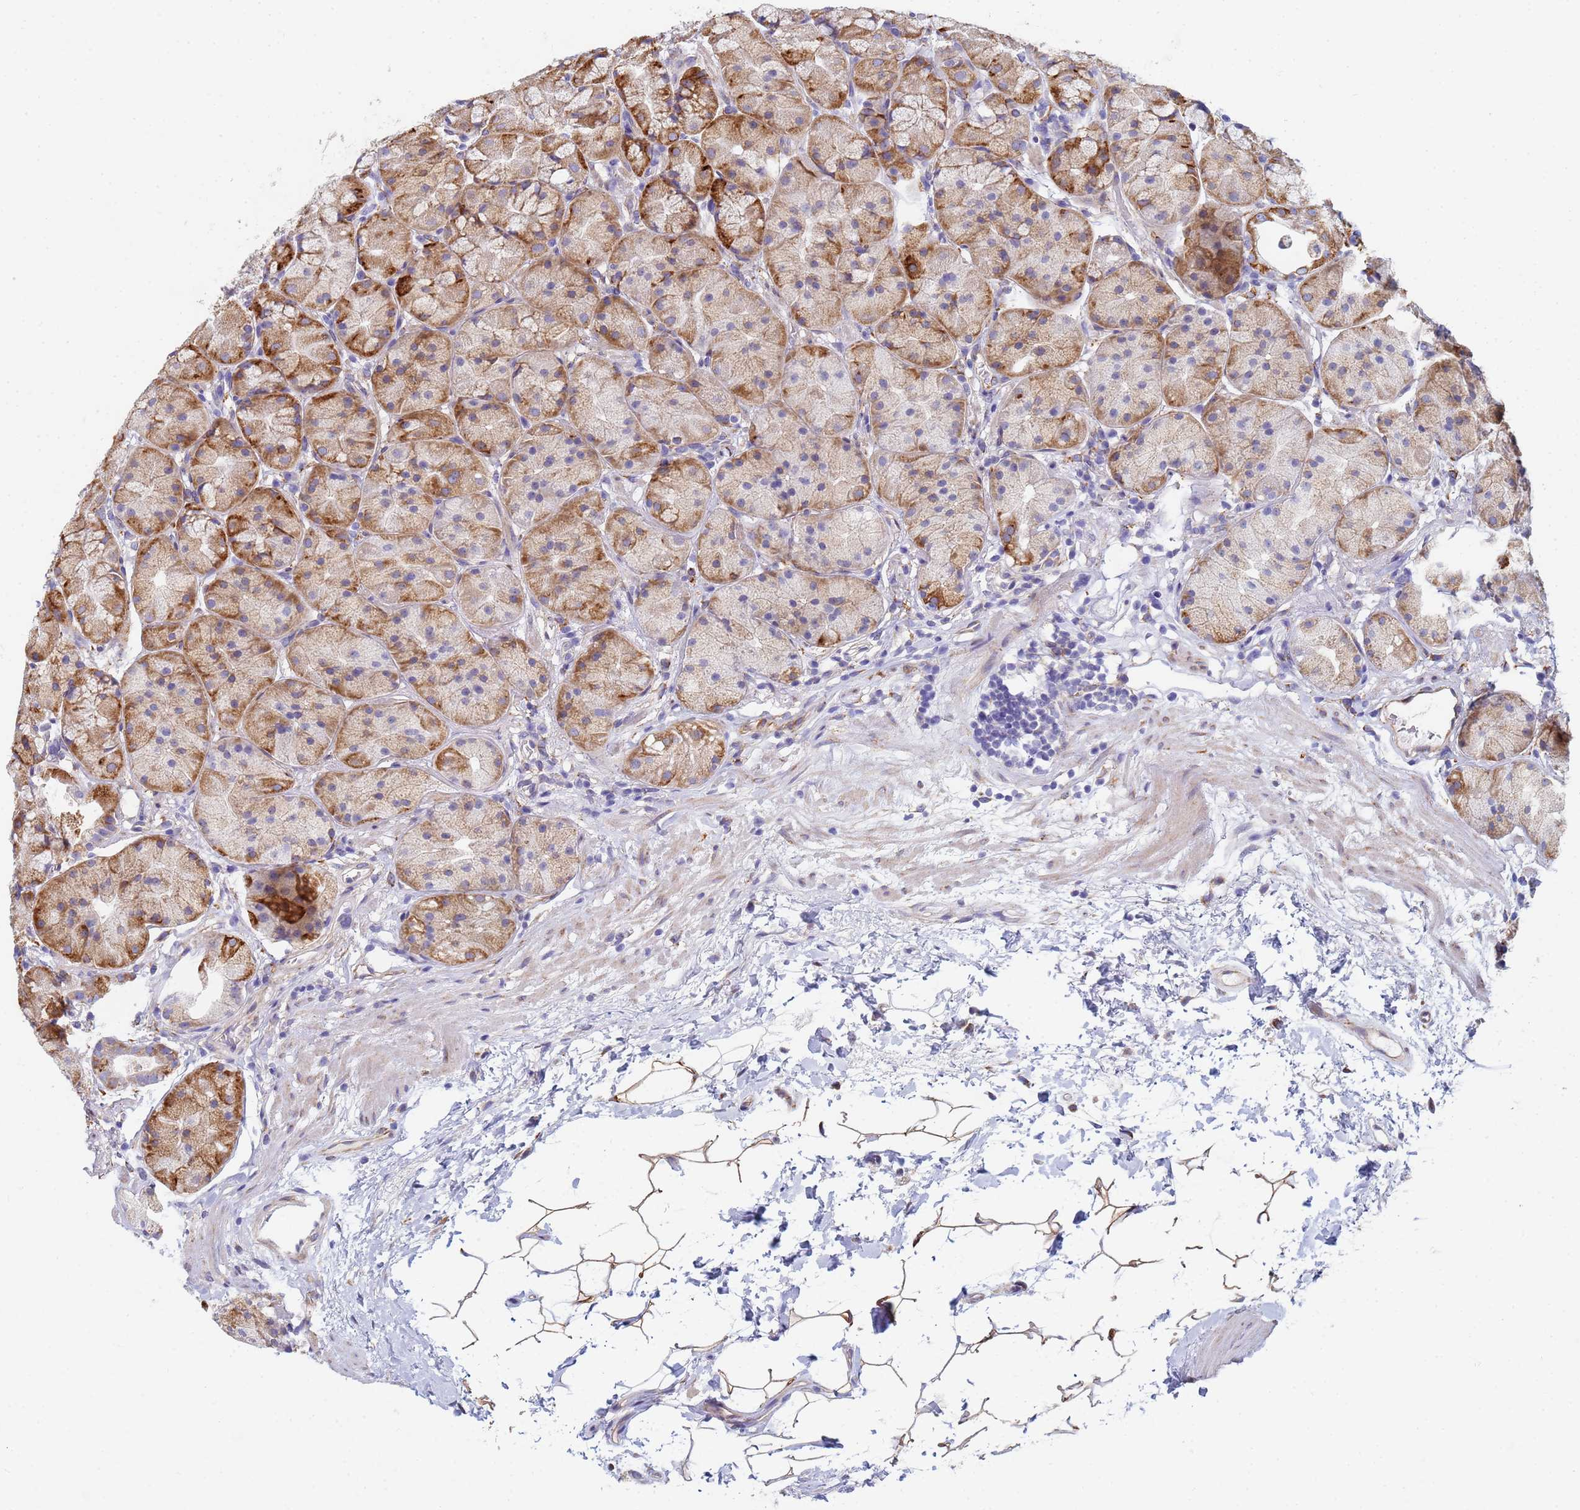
{"staining": {"intensity": "strong", "quantity": "25%-75%", "location": "cytoplasmic/membranous"}, "tissue": "stomach", "cell_type": "Glandular cells", "image_type": "normal", "snomed": [{"axis": "morphology", "description": "Normal tissue, NOS"}, {"axis": "topography", "description": "Stomach"}], "caption": "There is high levels of strong cytoplasmic/membranous positivity in glandular cells of unremarkable stomach, as demonstrated by immunohistochemical staining (brown color).", "gene": "GDAP2", "patient": {"sex": "male", "age": 57}}